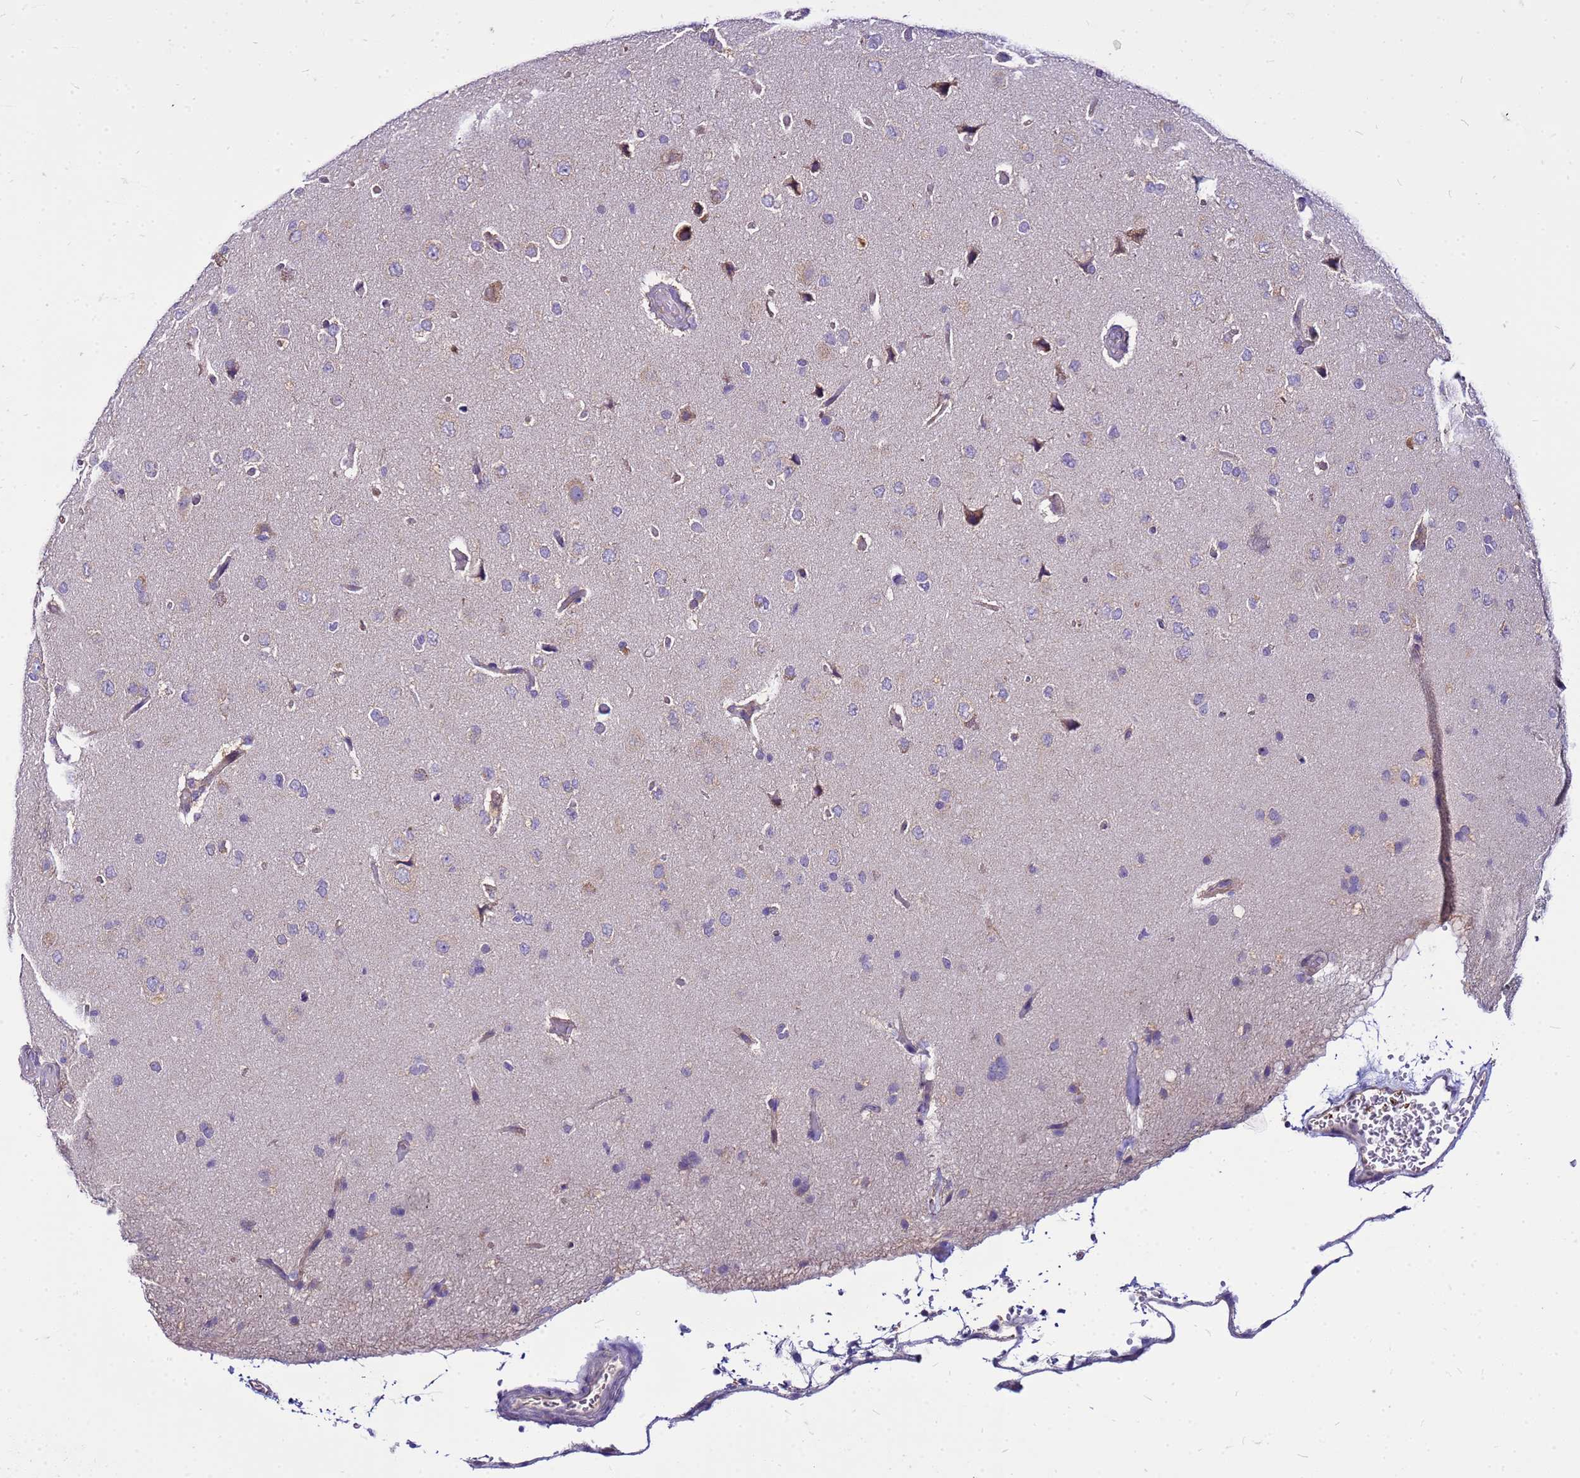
{"staining": {"intensity": "negative", "quantity": "none", "location": "none"}, "tissue": "glioma", "cell_type": "Tumor cells", "image_type": "cancer", "snomed": [{"axis": "morphology", "description": "Glioma, malignant, High grade"}, {"axis": "topography", "description": "Brain"}], "caption": "Protein analysis of glioma demonstrates no significant staining in tumor cells. (Stains: DAB immunohistochemistry (IHC) with hematoxylin counter stain, Microscopy: brightfield microscopy at high magnification).", "gene": "PKD1", "patient": {"sex": "male", "age": 72}}